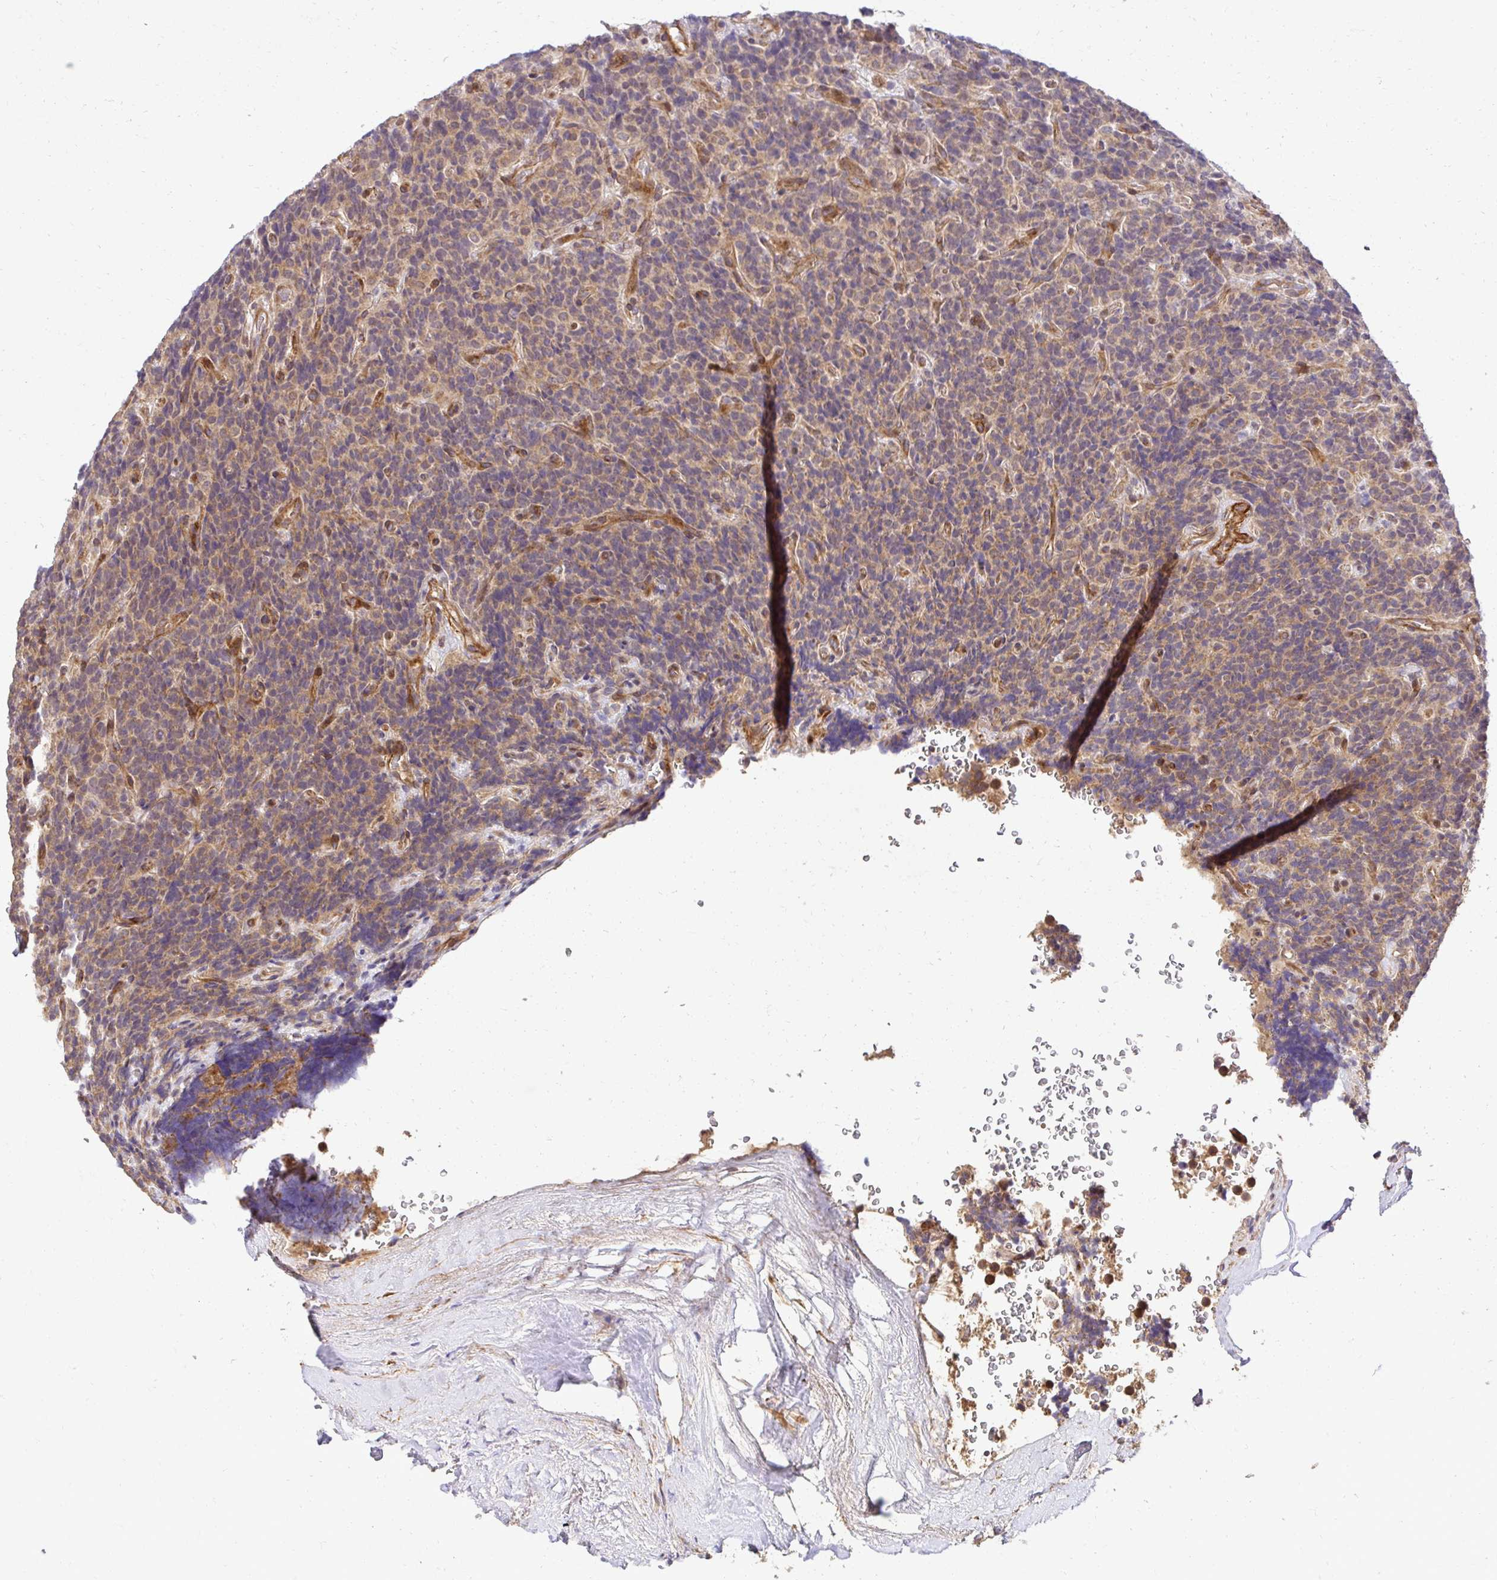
{"staining": {"intensity": "weak", "quantity": "25%-75%", "location": "cytoplasmic/membranous"}, "tissue": "carcinoid", "cell_type": "Tumor cells", "image_type": "cancer", "snomed": [{"axis": "morphology", "description": "Carcinoid, malignant, NOS"}, {"axis": "topography", "description": "Pancreas"}], "caption": "Protein staining of malignant carcinoid tissue reveals weak cytoplasmic/membranous expression in approximately 25%-75% of tumor cells. (Stains: DAB in brown, nuclei in blue, Microscopy: brightfield microscopy at high magnification).", "gene": "PSMA4", "patient": {"sex": "male", "age": 36}}